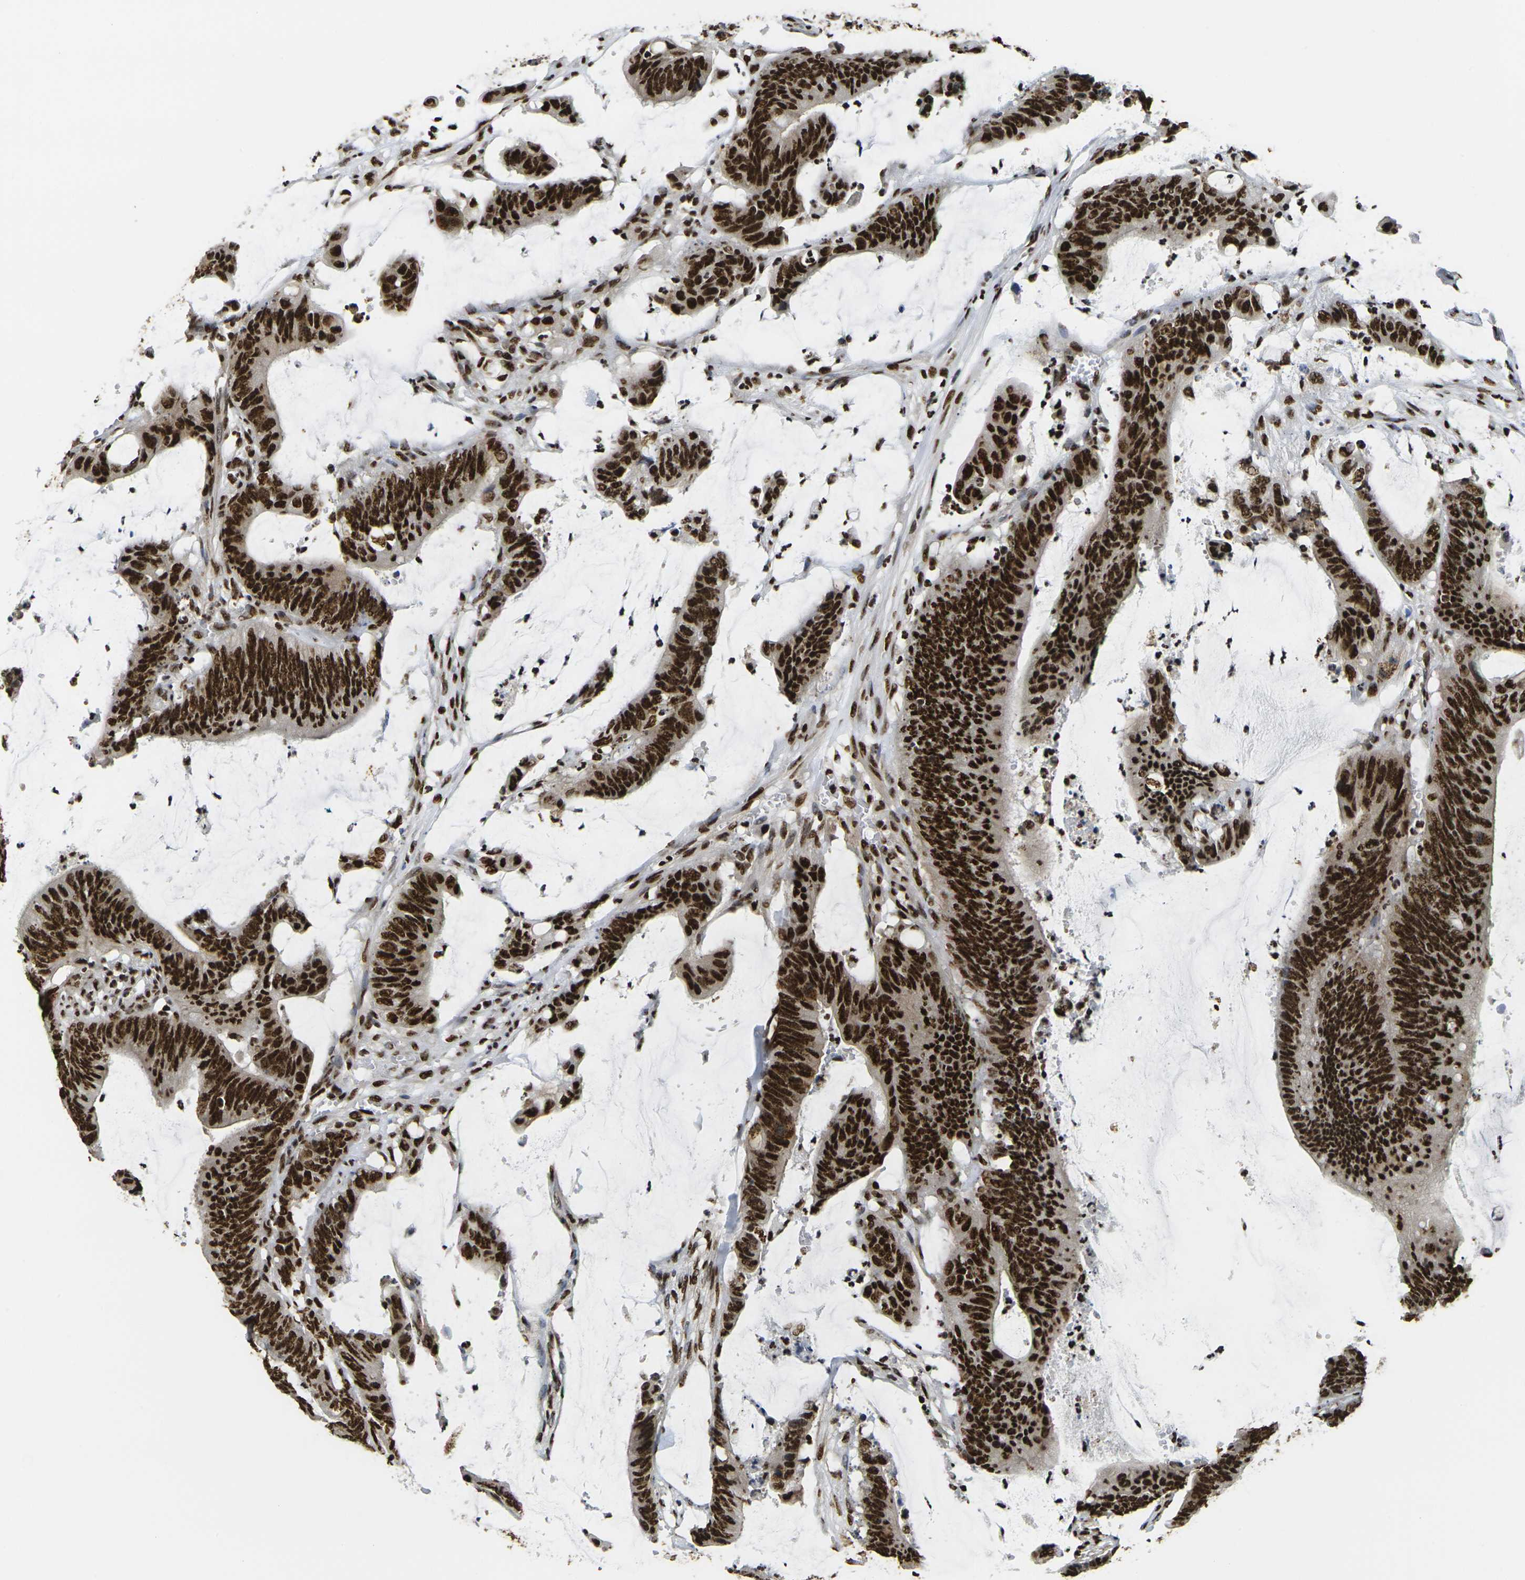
{"staining": {"intensity": "strong", "quantity": ">75%", "location": "nuclear"}, "tissue": "colorectal cancer", "cell_type": "Tumor cells", "image_type": "cancer", "snomed": [{"axis": "morphology", "description": "Adenocarcinoma, NOS"}, {"axis": "topography", "description": "Rectum"}], "caption": "Human colorectal cancer (adenocarcinoma) stained with a protein marker shows strong staining in tumor cells.", "gene": "SMARCC1", "patient": {"sex": "female", "age": 66}}